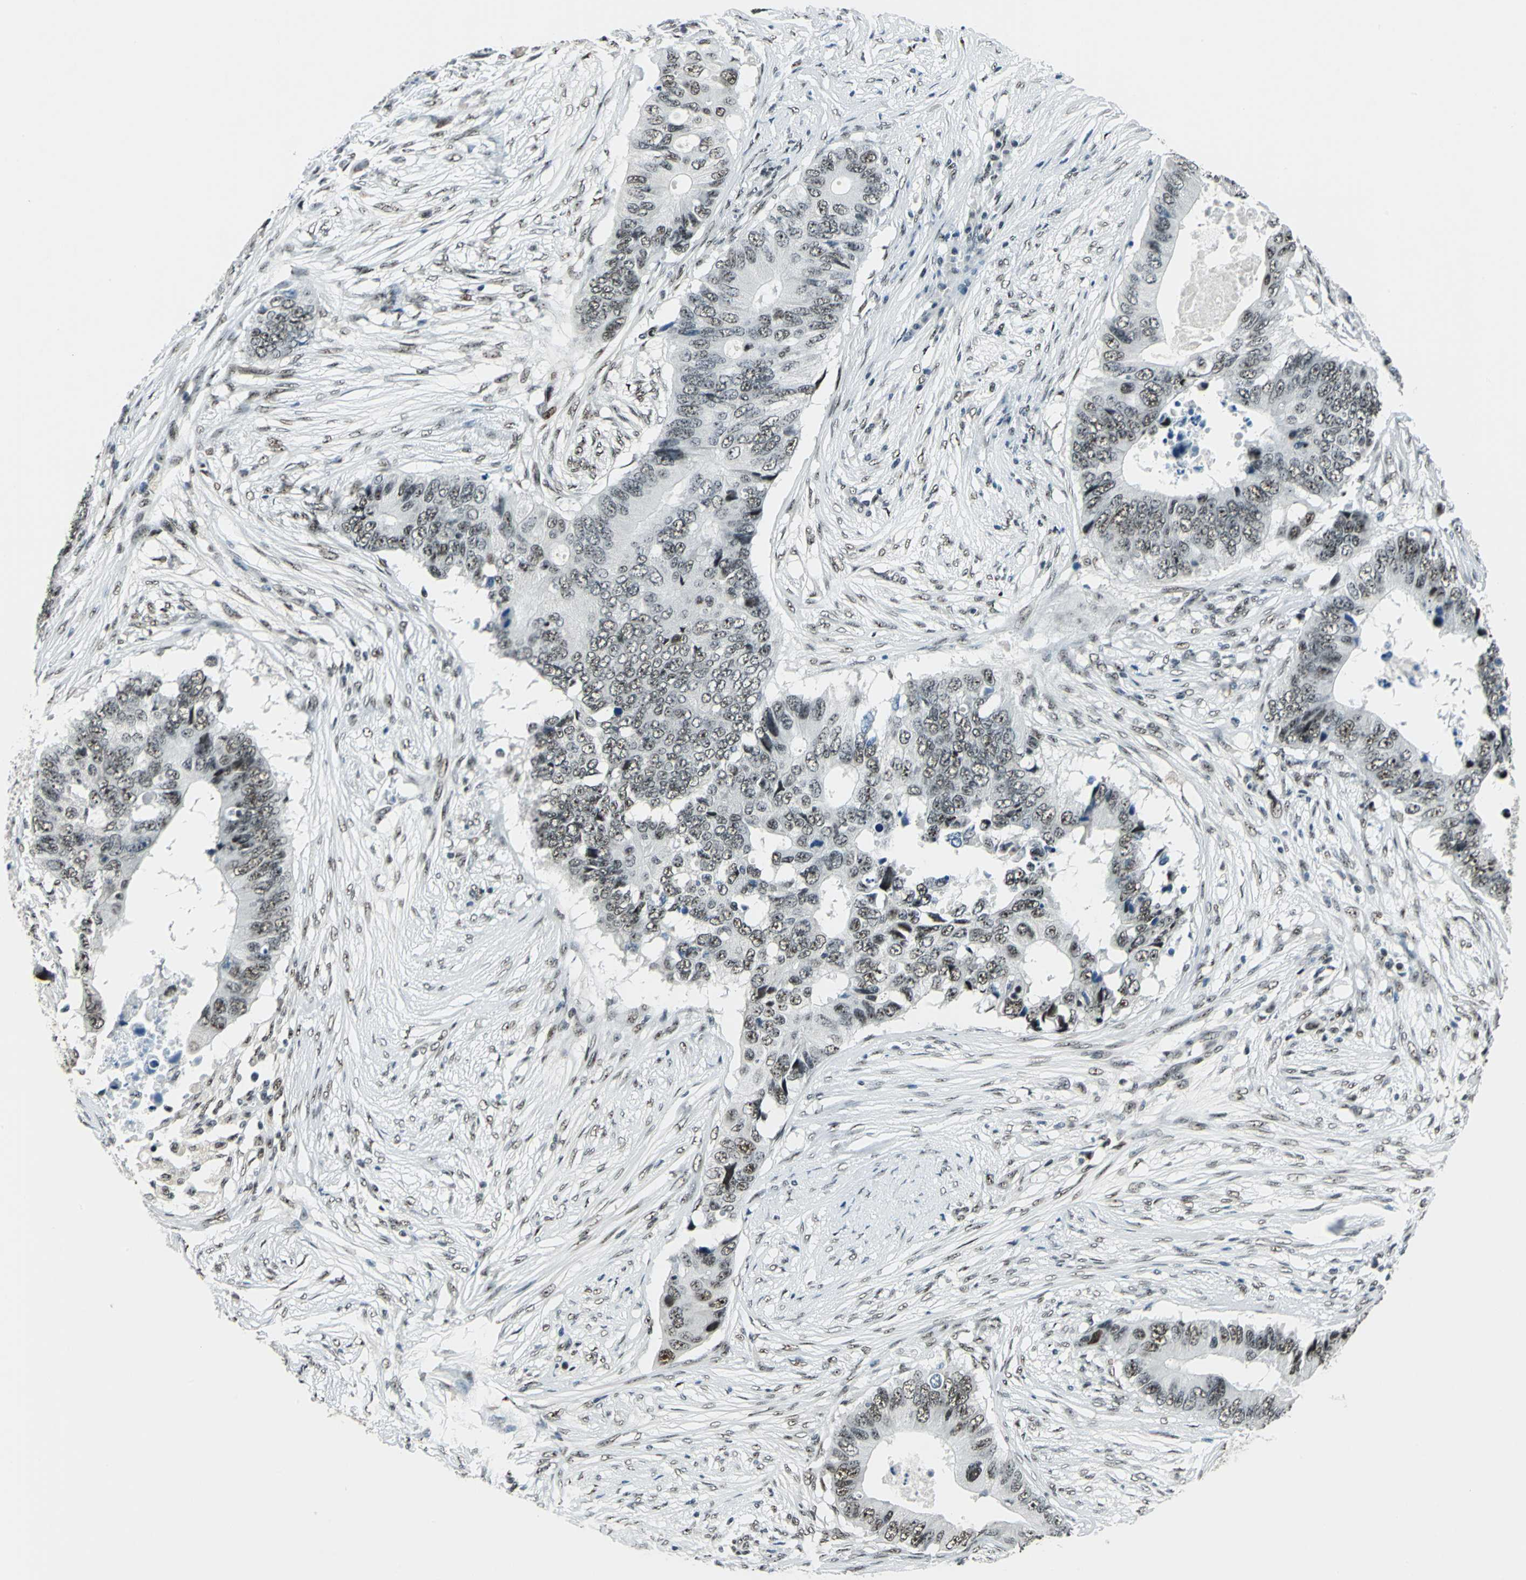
{"staining": {"intensity": "moderate", "quantity": ">75%", "location": "nuclear"}, "tissue": "colorectal cancer", "cell_type": "Tumor cells", "image_type": "cancer", "snomed": [{"axis": "morphology", "description": "Adenocarcinoma, NOS"}, {"axis": "topography", "description": "Colon"}], "caption": "Protein staining displays moderate nuclear expression in approximately >75% of tumor cells in colorectal cancer. The protein of interest is stained brown, and the nuclei are stained in blue (DAB IHC with brightfield microscopy, high magnification).", "gene": "KAT6B", "patient": {"sex": "male", "age": 71}}